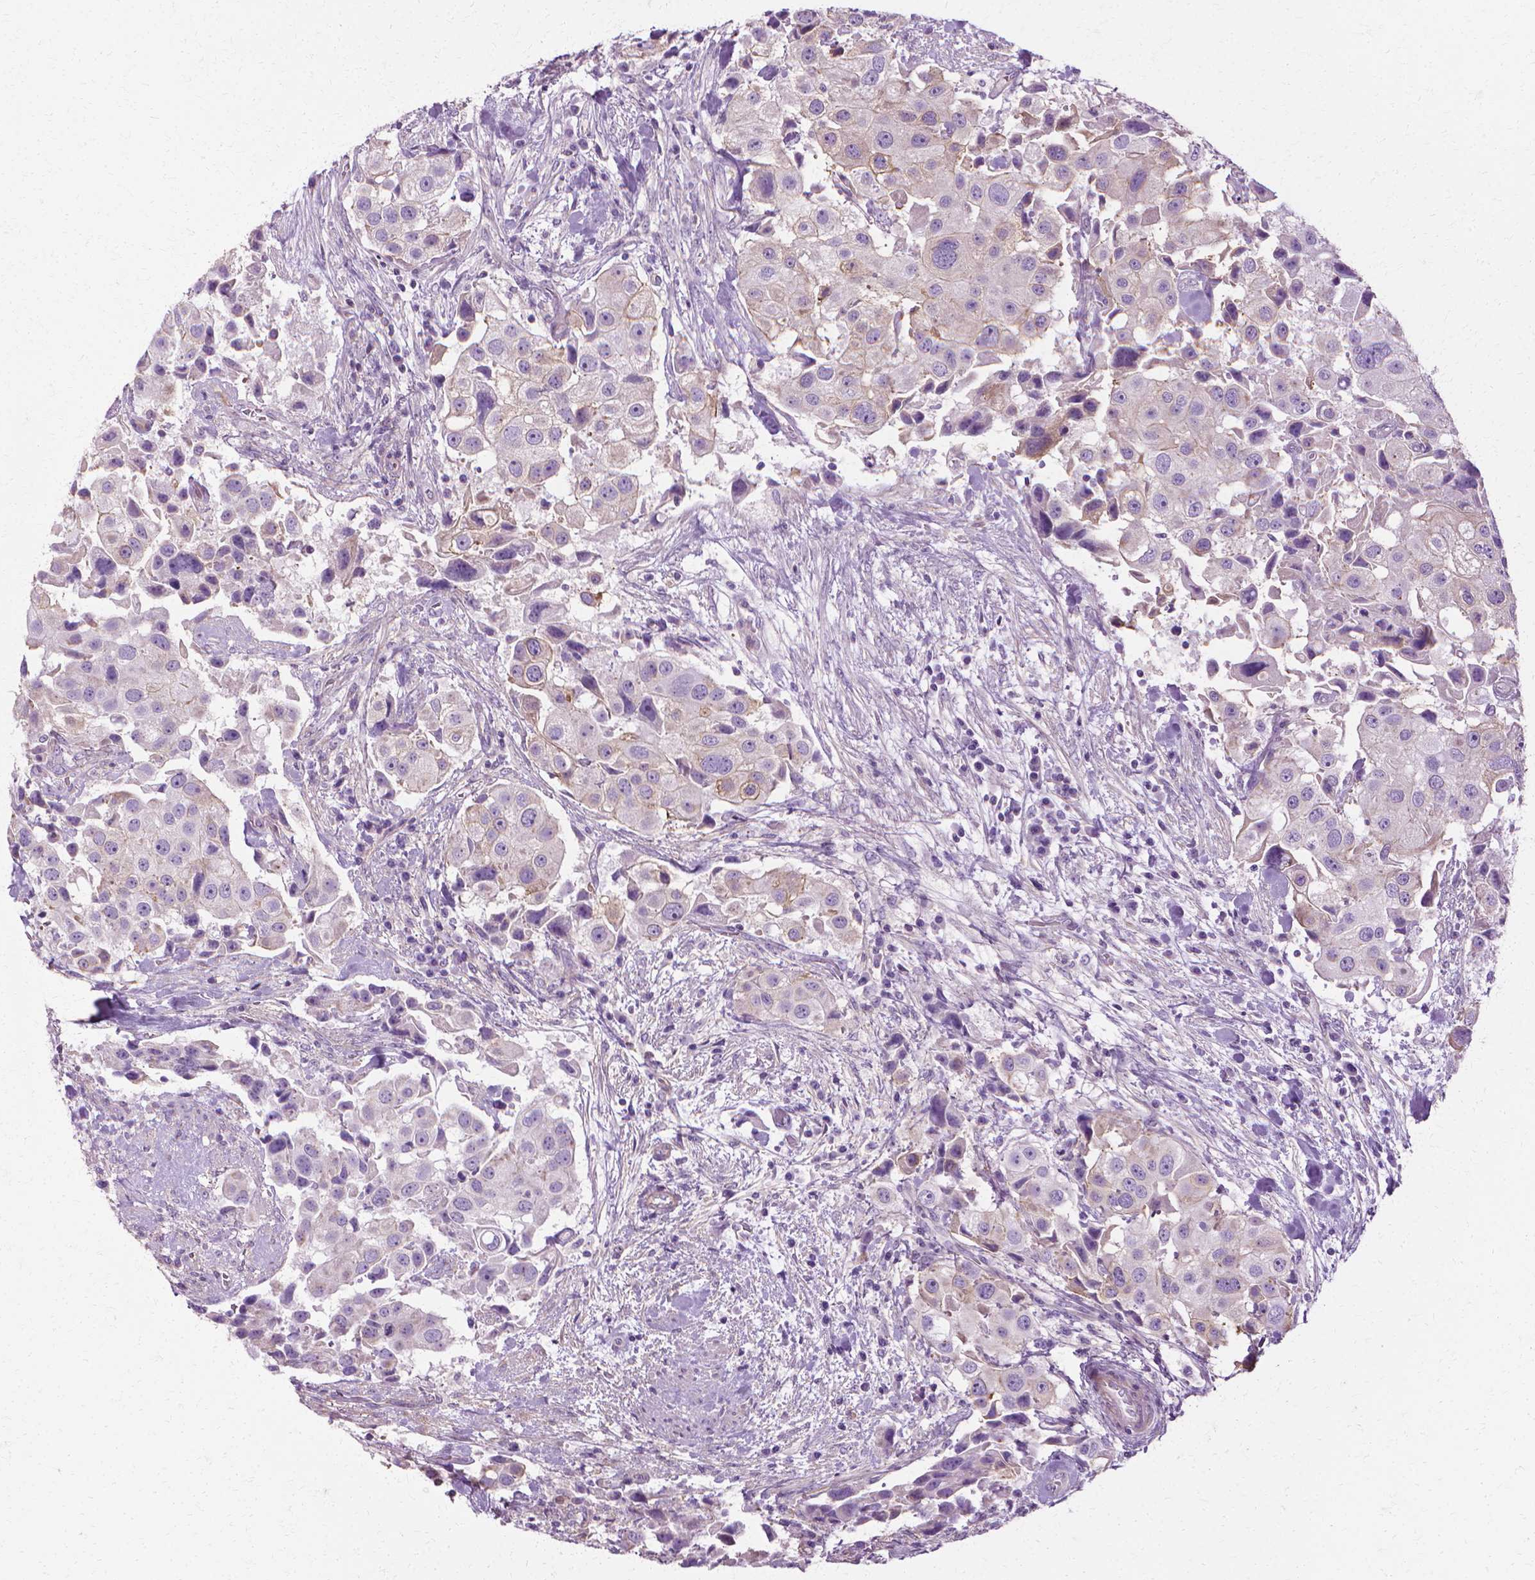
{"staining": {"intensity": "negative", "quantity": "none", "location": "none"}, "tissue": "urothelial cancer", "cell_type": "Tumor cells", "image_type": "cancer", "snomed": [{"axis": "morphology", "description": "Urothelial carcinoma, High grade"}, {"axis": "topography", "description": "Urinary bladder"}], "caption": "An IHC histopathology image of urothelial cancer is shown. There is no staining in tumor cells of urothelial cancer.", "gene": "CFAP157", "patient": {"sex": "female", "age": 64}}